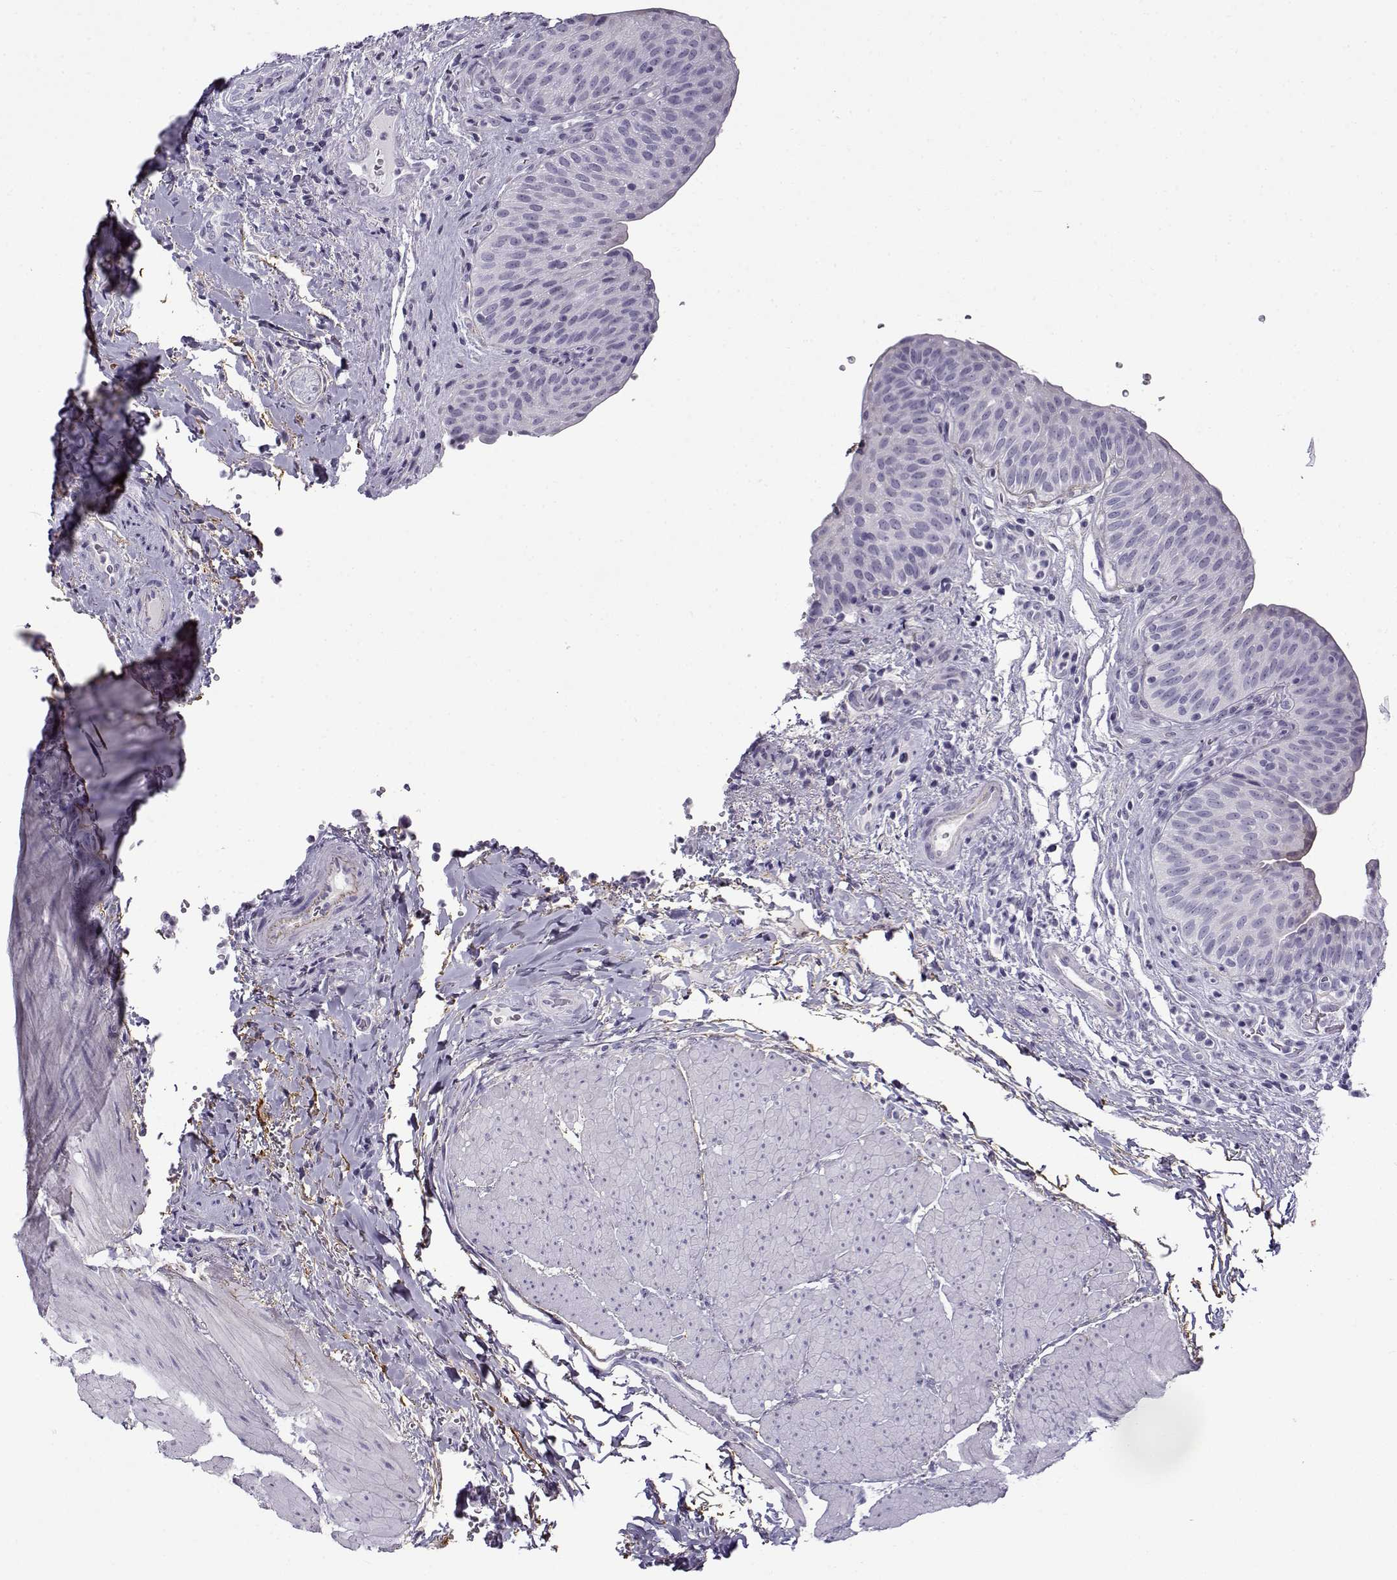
{"staining": {"intensity": "negative", "quantity": "none", "location": "none"}, "tissue": "urinary bladder", "cell_type": "Urothelial cells", "image_type": "normal", "snomed": [{"axis": "morphology", "description": "Normal tissue, NOS"}, {"axis": "topography", "description": "Urinary bladder"}], "caption": "The IHC photomicrograph has no significant staining in urothelial cells of urinary bladder.", "gene": "GTSF1L", "patient": {"sex": "male", "age": 66}}